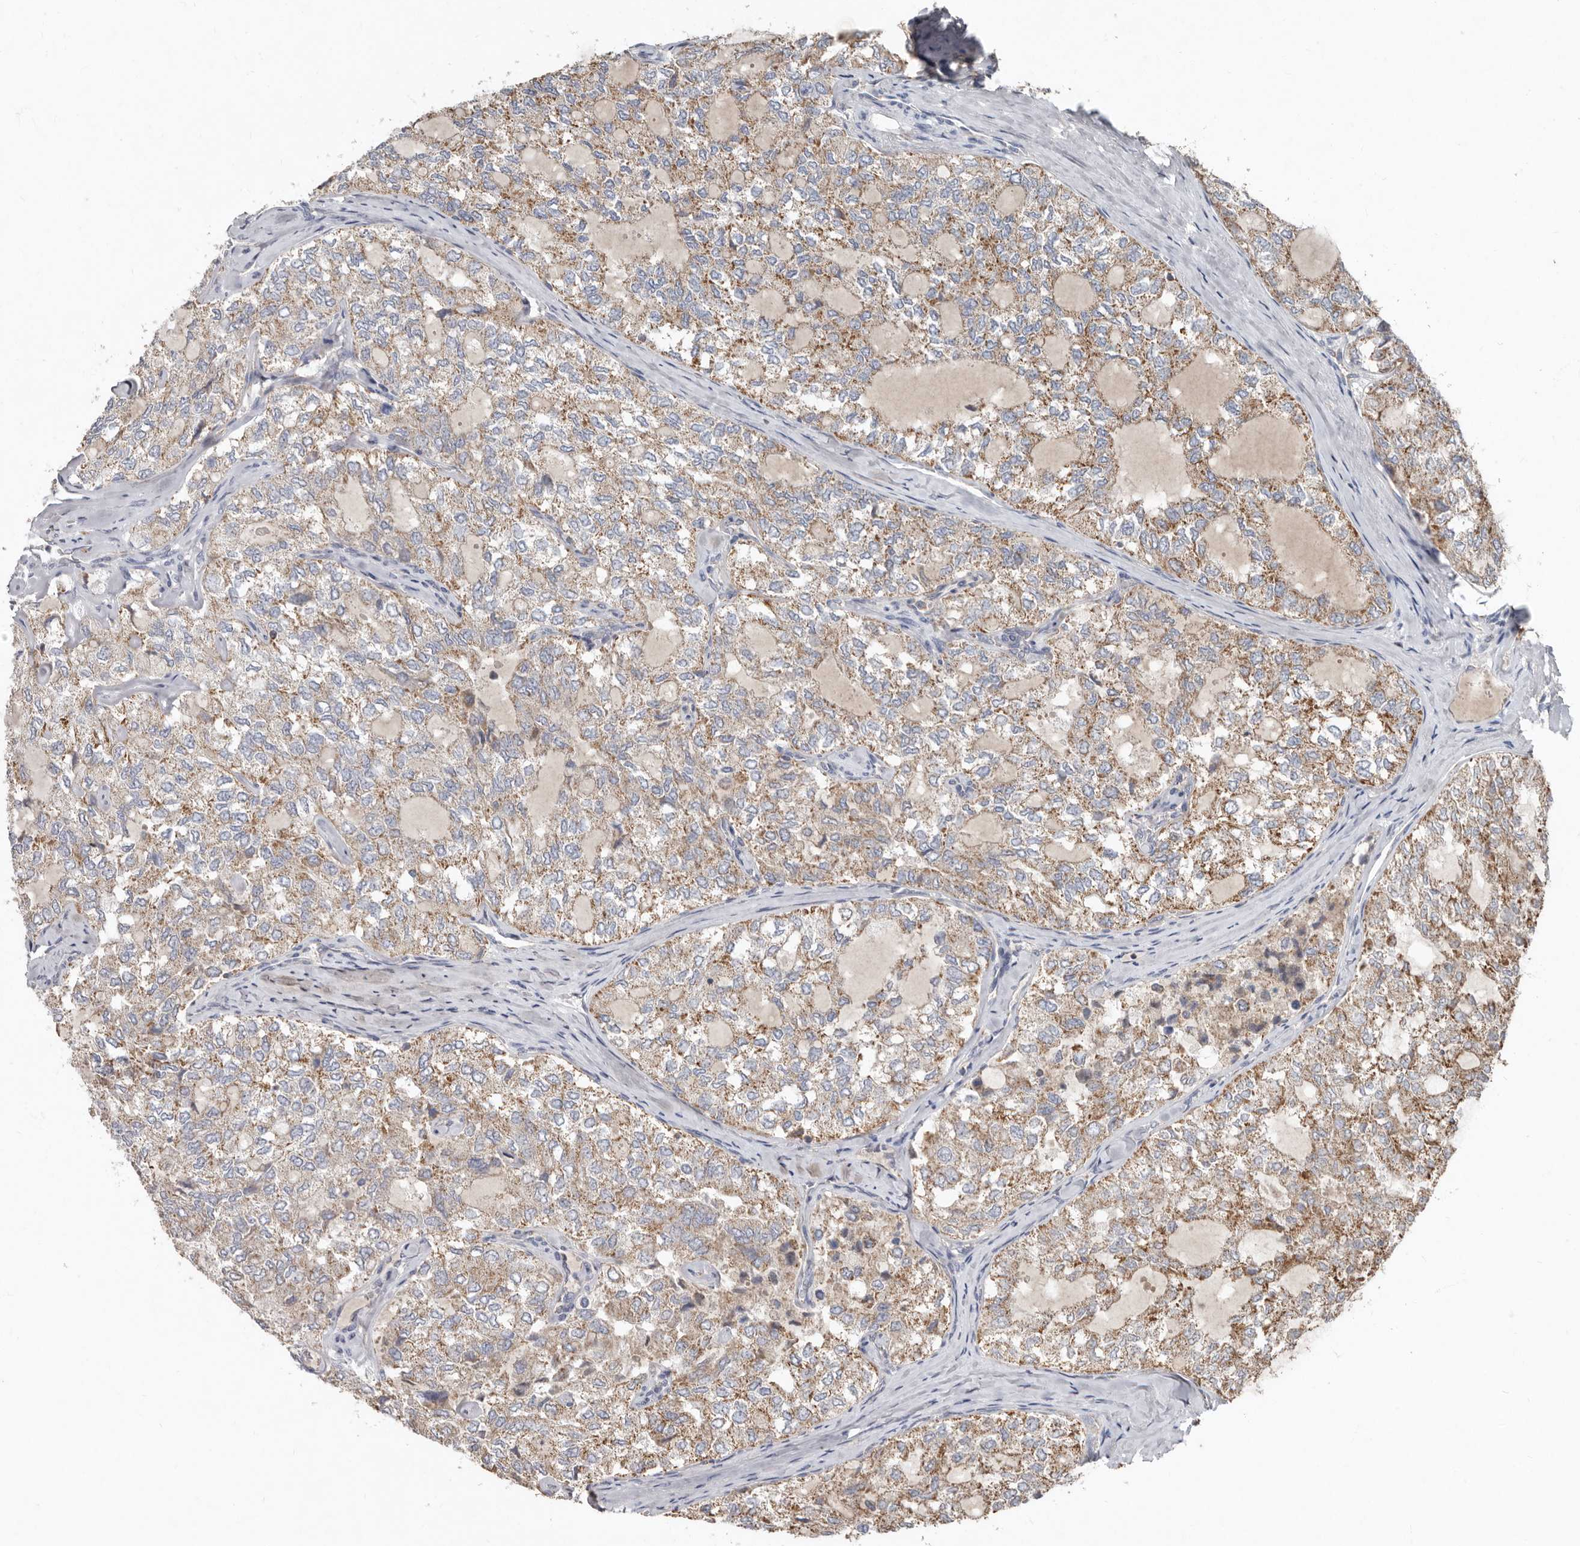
{"staining": {"intensity": "moderate", "quantity": "25%-75%", "location": "cytoplasmic/membranous"}, "tissue": "thyroid cancer", "cell_type": "Tumor cells", "image_type": "cancer", "snomed": [{"axis": "morphology", "description": "Follicular adenoma carcinoma, NOS"}, {"axis": "topography", "description": "Thyroid gland"}], "caption": "Moderate cytoplasmic/membranous protein staining is appreciated in about 25%-75% of tumor cells in thyroid cancer (follicular adenoma carcinoma).", "gene": "KIF26B", "patient": {"sex": "male", "age": 75}}